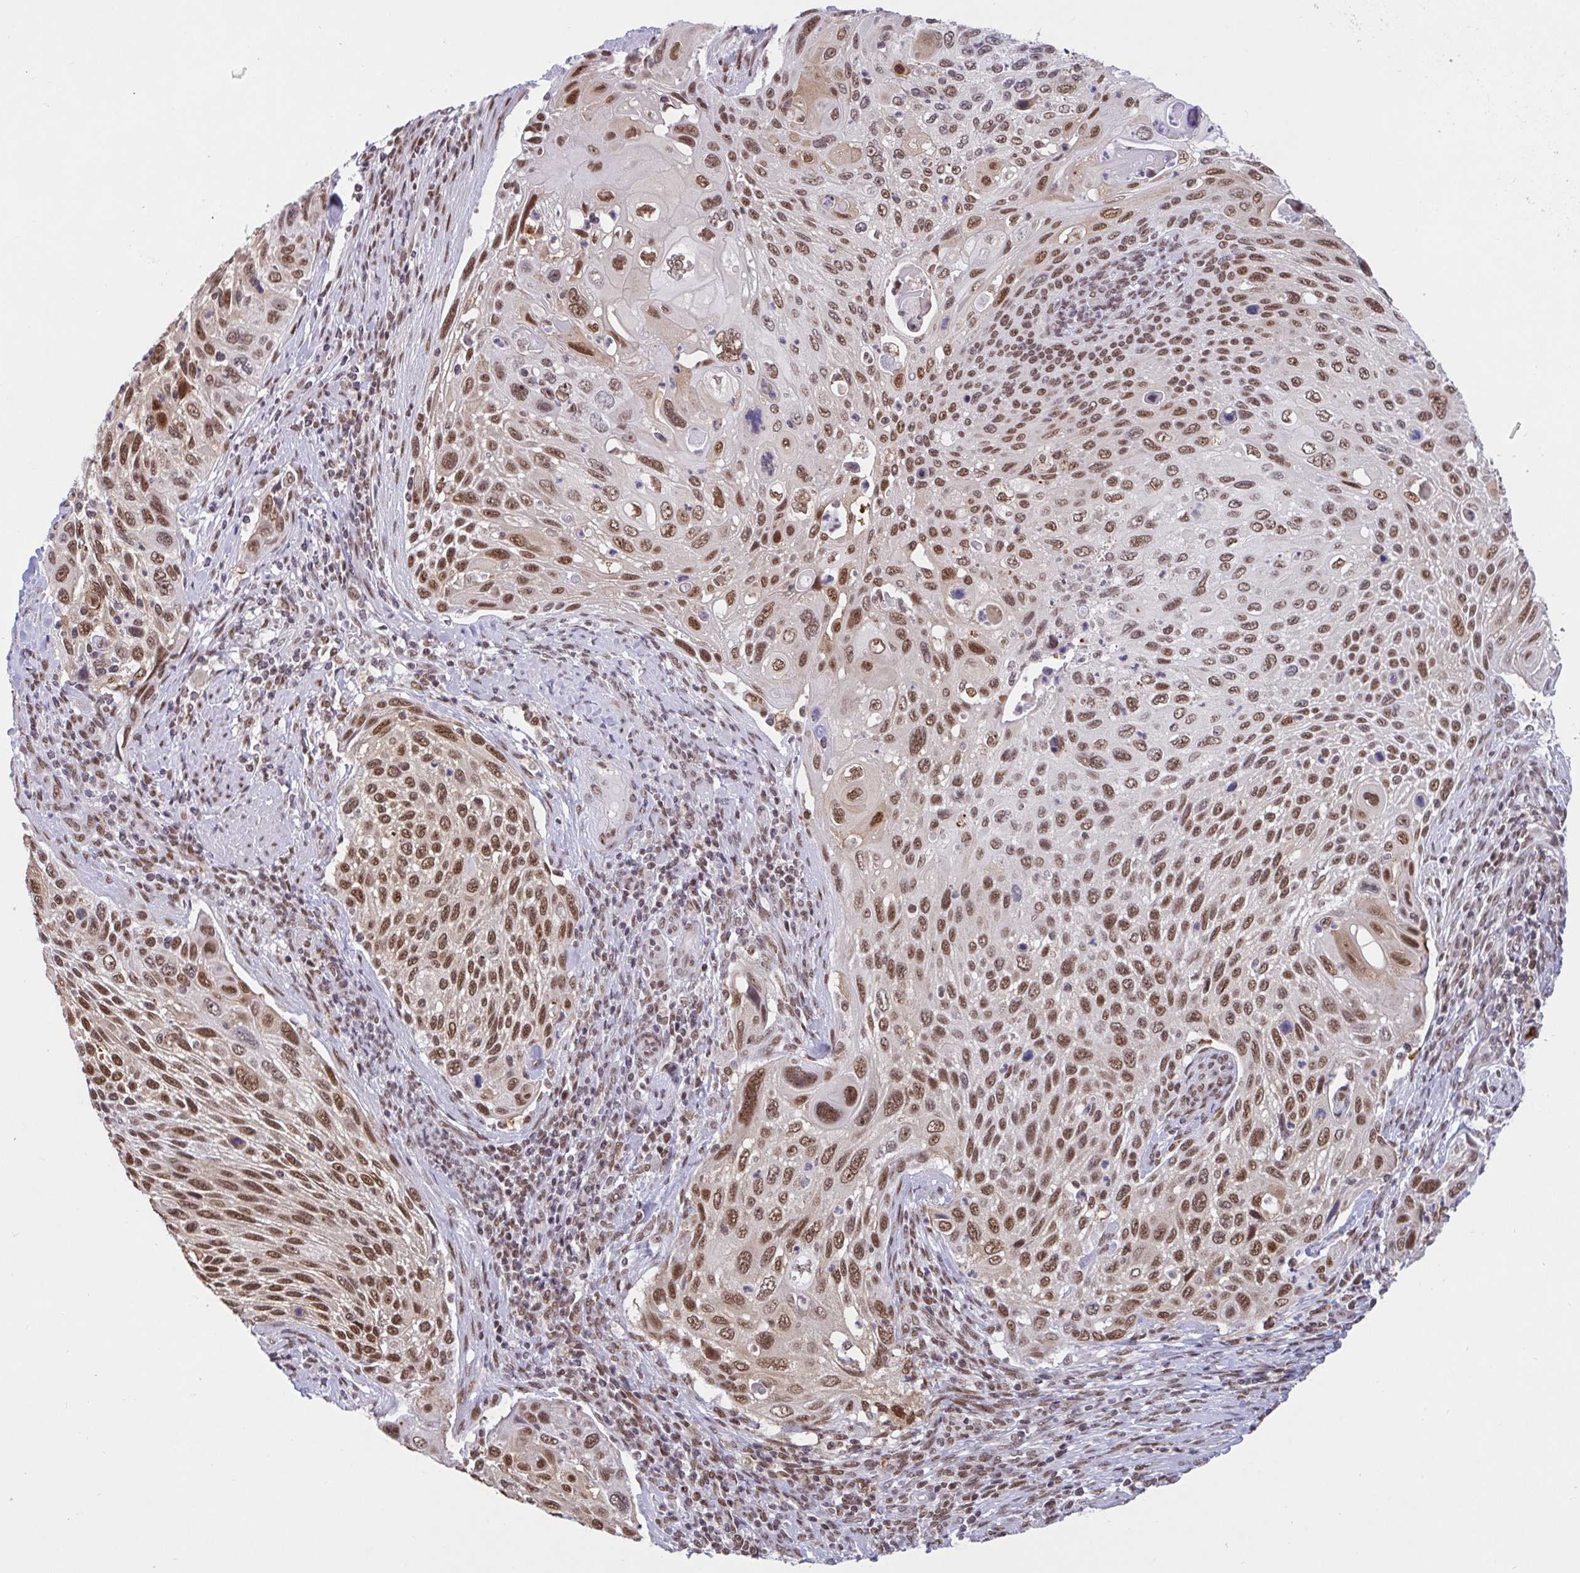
{"staining": {"intensity": "moderate", "quantity": ">75%", "location": "nuclear"}, "tissue": "cervical cancer", "cell_type": "Tumor cells", "image_type": "cancer", "snomed": [{"axis": "morphology", "description": "Squamous cell carcinoma, NOS"}, {"axis": "topography", "description": "Cervix"}], "caption": "An immunohistochemistry photomicrograph of tumor tissue is shown. Protein staining in brown shows moderate nuclear positivity in cervical squamous cell carcinoma within tumor cells.", "gene": "PHF10", "patient": {"sex": "female", "age": 70}}